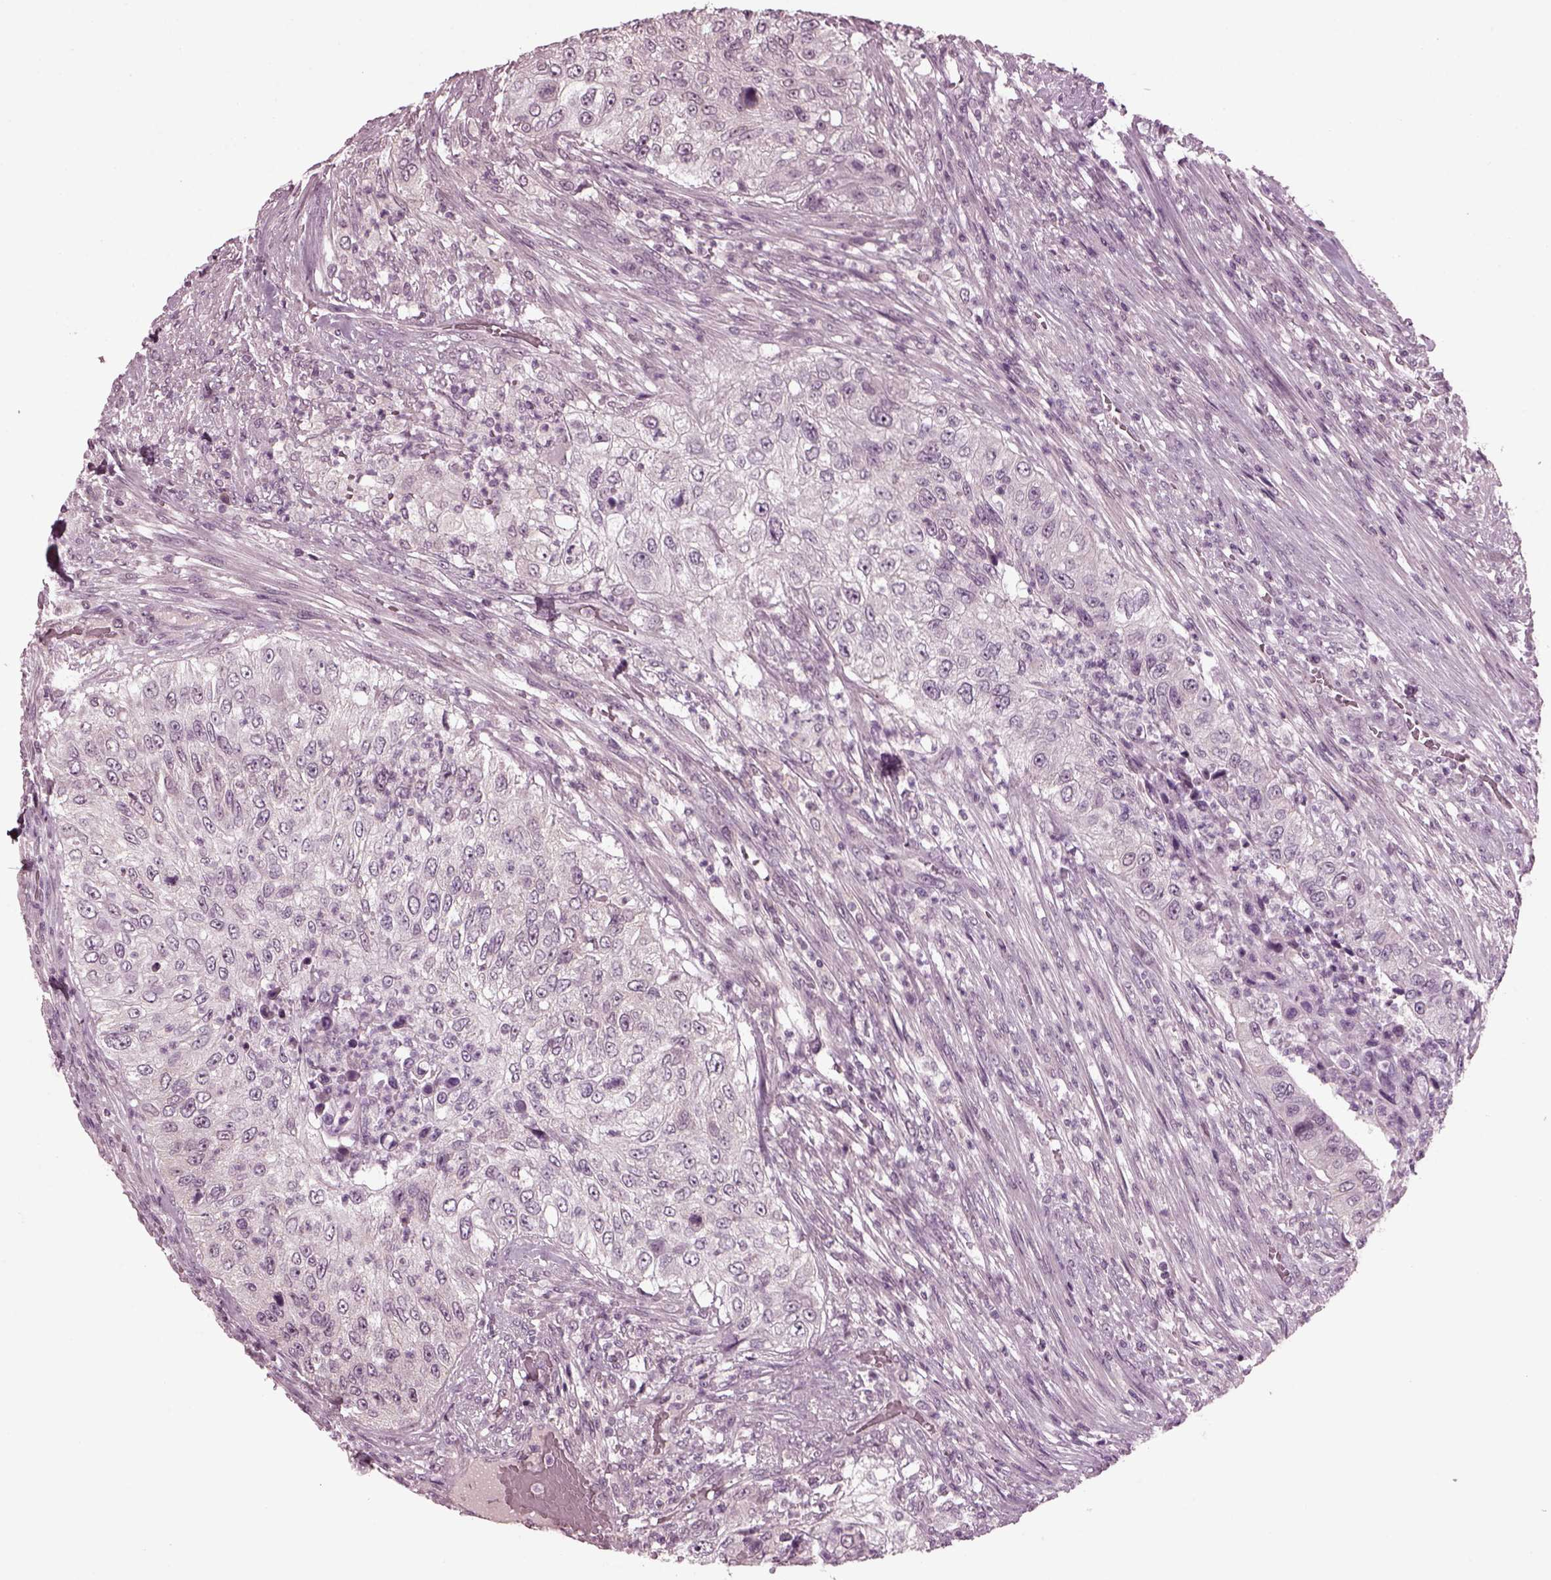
{"staining": {"intensity": "negative", "quantity": "none", "location": "none"}, "tissue": "urothelial cancer", "cell_type": "Tumor cells", "image_type": "cancer", "snomed": [{"axis": "morphology", "description": "Urothelial carcinoma, High grade"}, {"axis": "topography", "description": "Urinary bladder"}], "caption": "Protein analysis of high-grade urothelial carcinoma demonstrates no significant positivity in tumor cells. (DAB IHC visualized using brightfield microscopy, high magnification).", "gene": "CLCN4", "patient": {"sex": "female", "age": 60}}